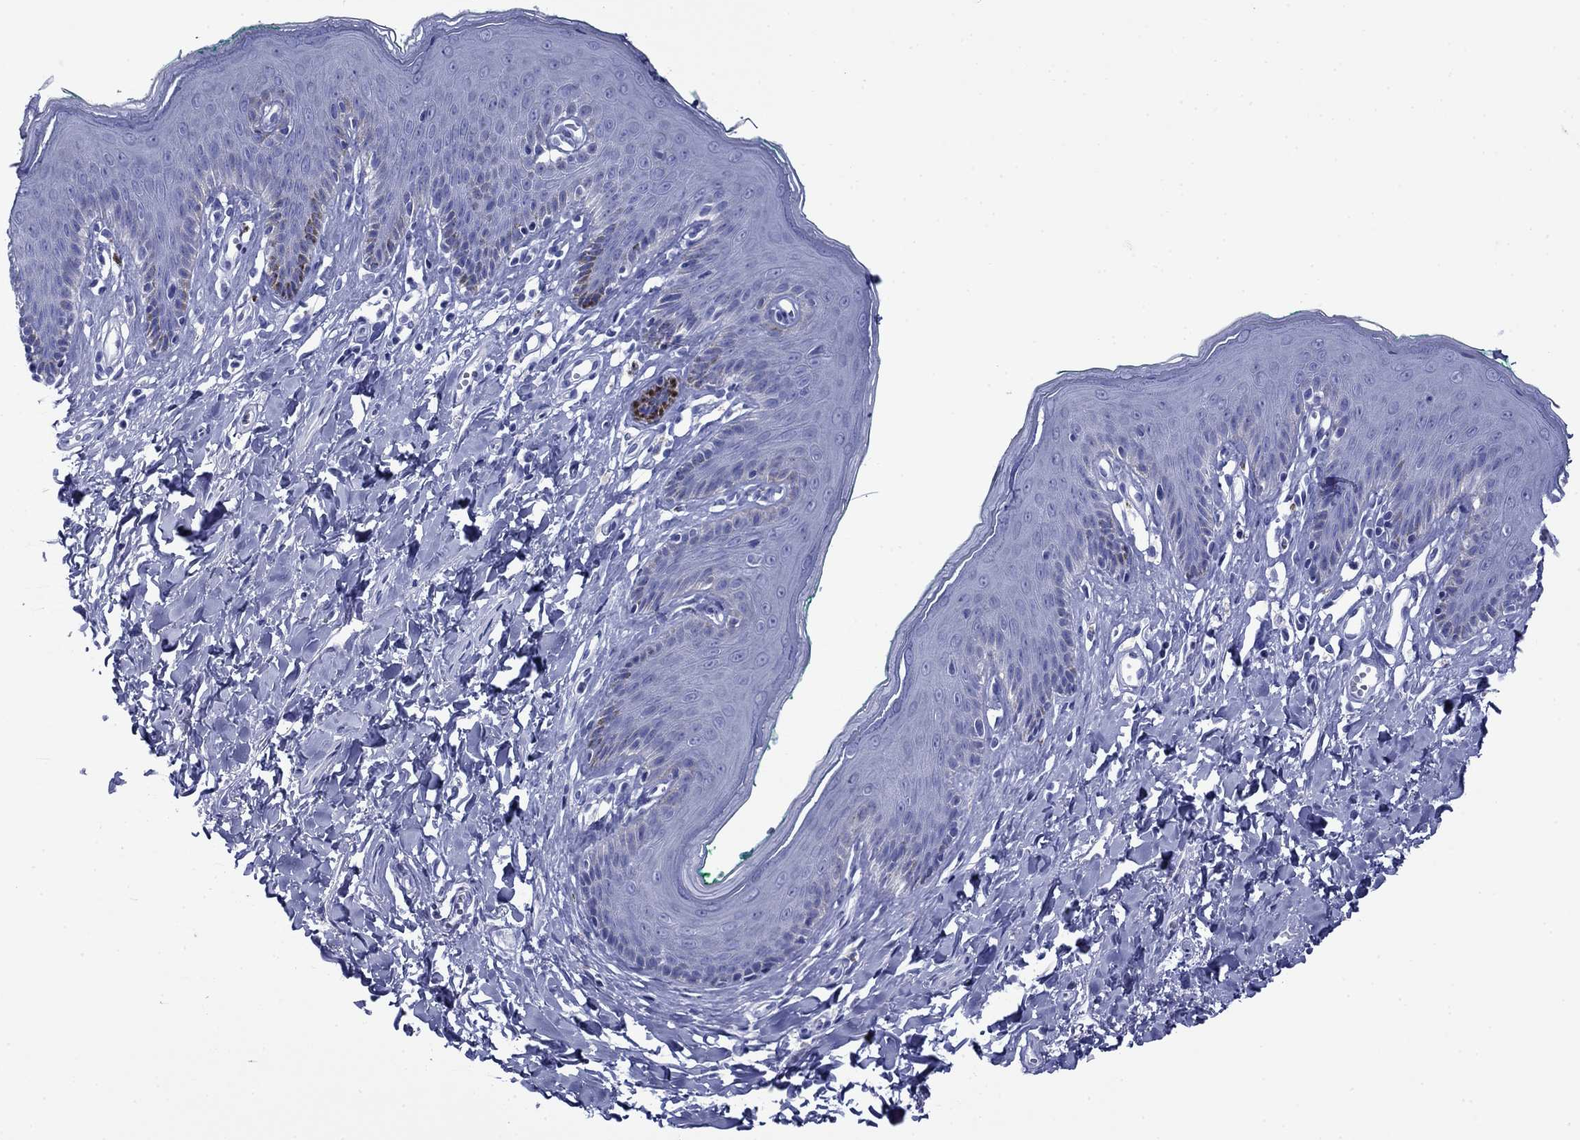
{"staining": {"intensity": "negative", "quantity": "none", "location": "none"}, "tissue": "skin", "cell_type": "Epidermal cells", "image_type": "normal", "snomed": [{"axis": "morphology", "description": "Normal tissue, NOS"}, {"axis": "topography", "description": "Vulva"}], "caption": "DAB immunohistochemical staining of benign human skin exhibits no significant expression in epidermal cells. (Brightfield microscopy of DAB IHC at high magnification).", "gene": "GIP", "patient": {"sex": "female", "age": 66}}